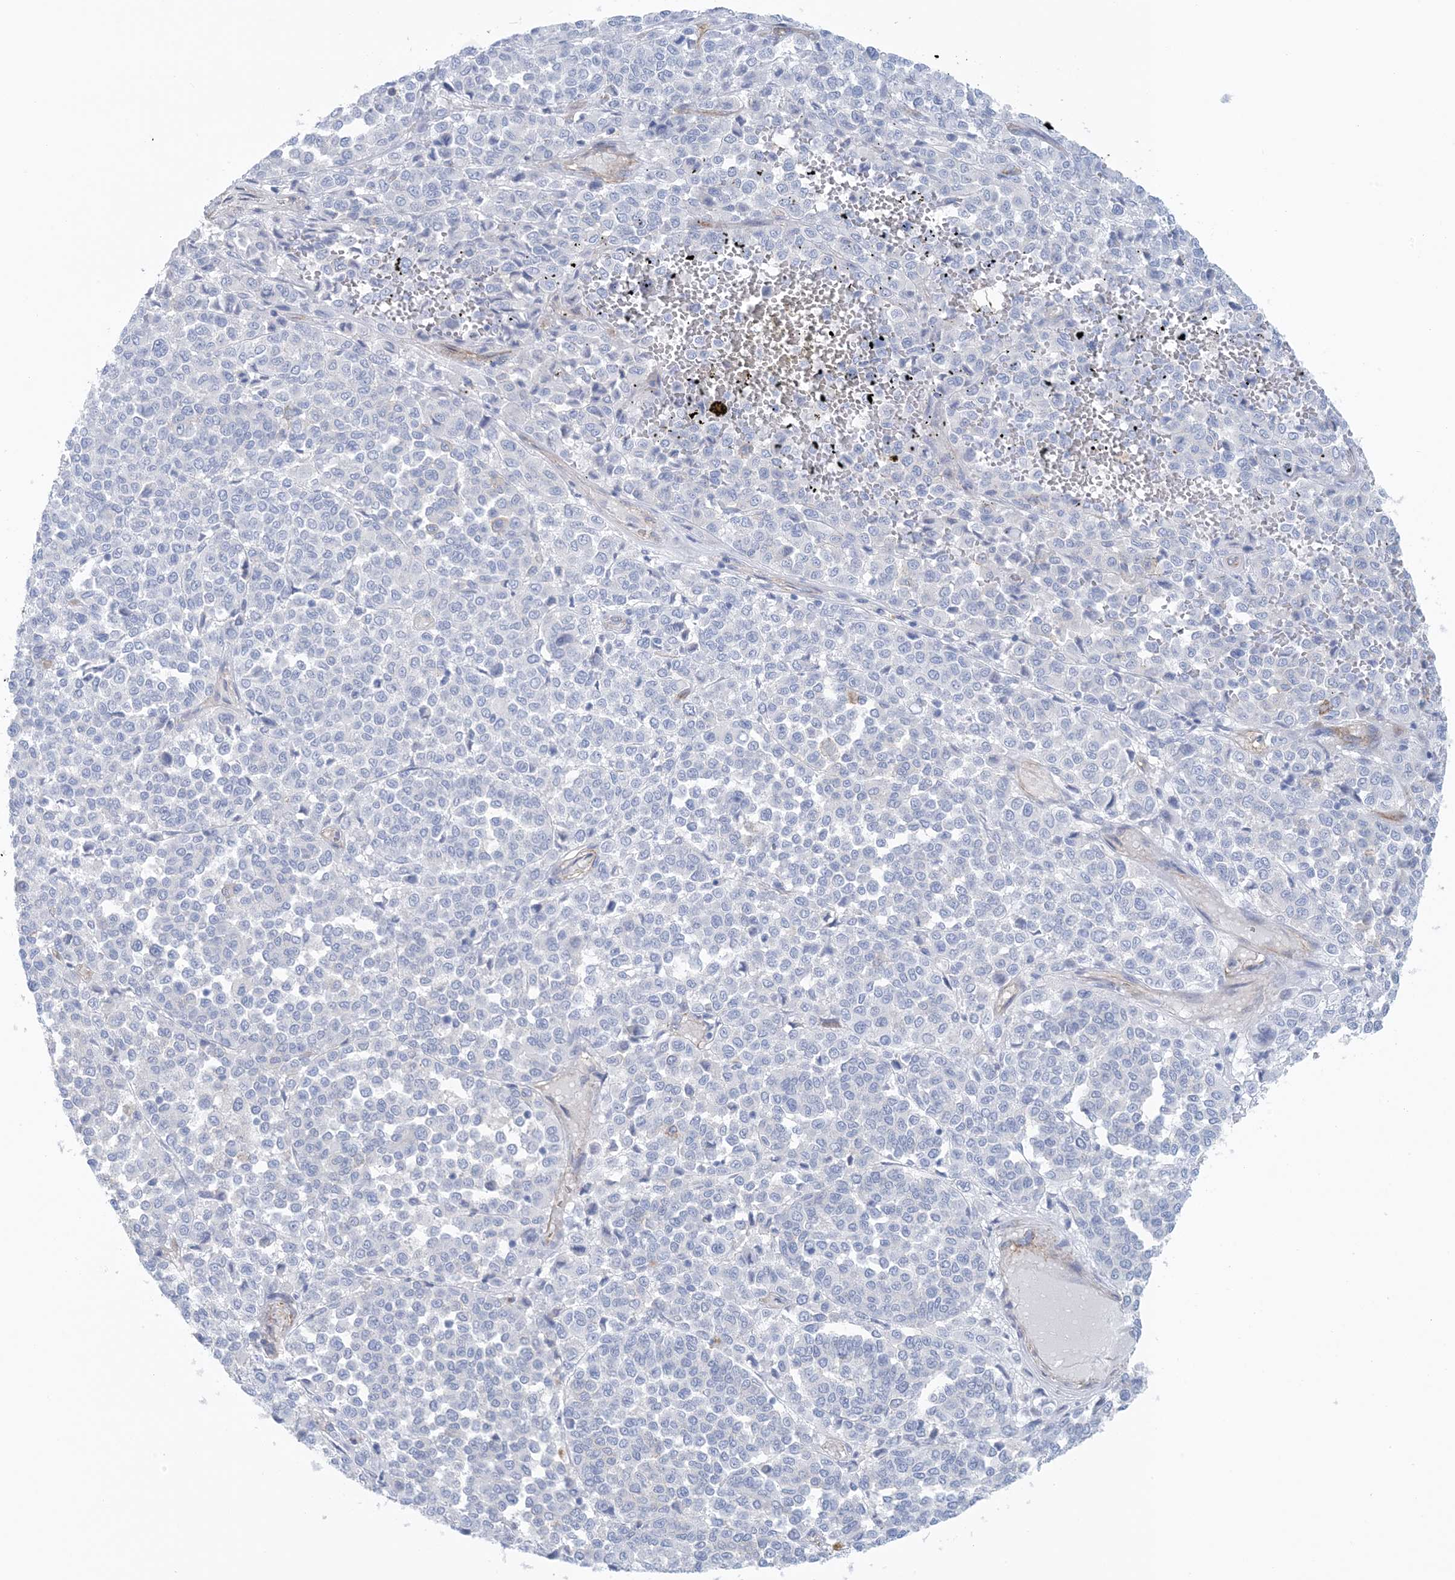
{"staining": {"intensity": "negative", "quantity": "none", "location": "none"}, "tissue": "melanoma", "cell_type": "Tumor cells", "image_type": "cancer", "snomed": [{"axis": "morphology", "description": "Malignant melanoma, Metastatic site"}, {"axis": "topography", "description": "Pancreas"}], "caption": "Immunohistochemistry of human malignant melanoma (metastatic site) exhibits no staining in tumor cells.", "gene": "SHANK1", "patient": {"sex": "female", "age": 30}}